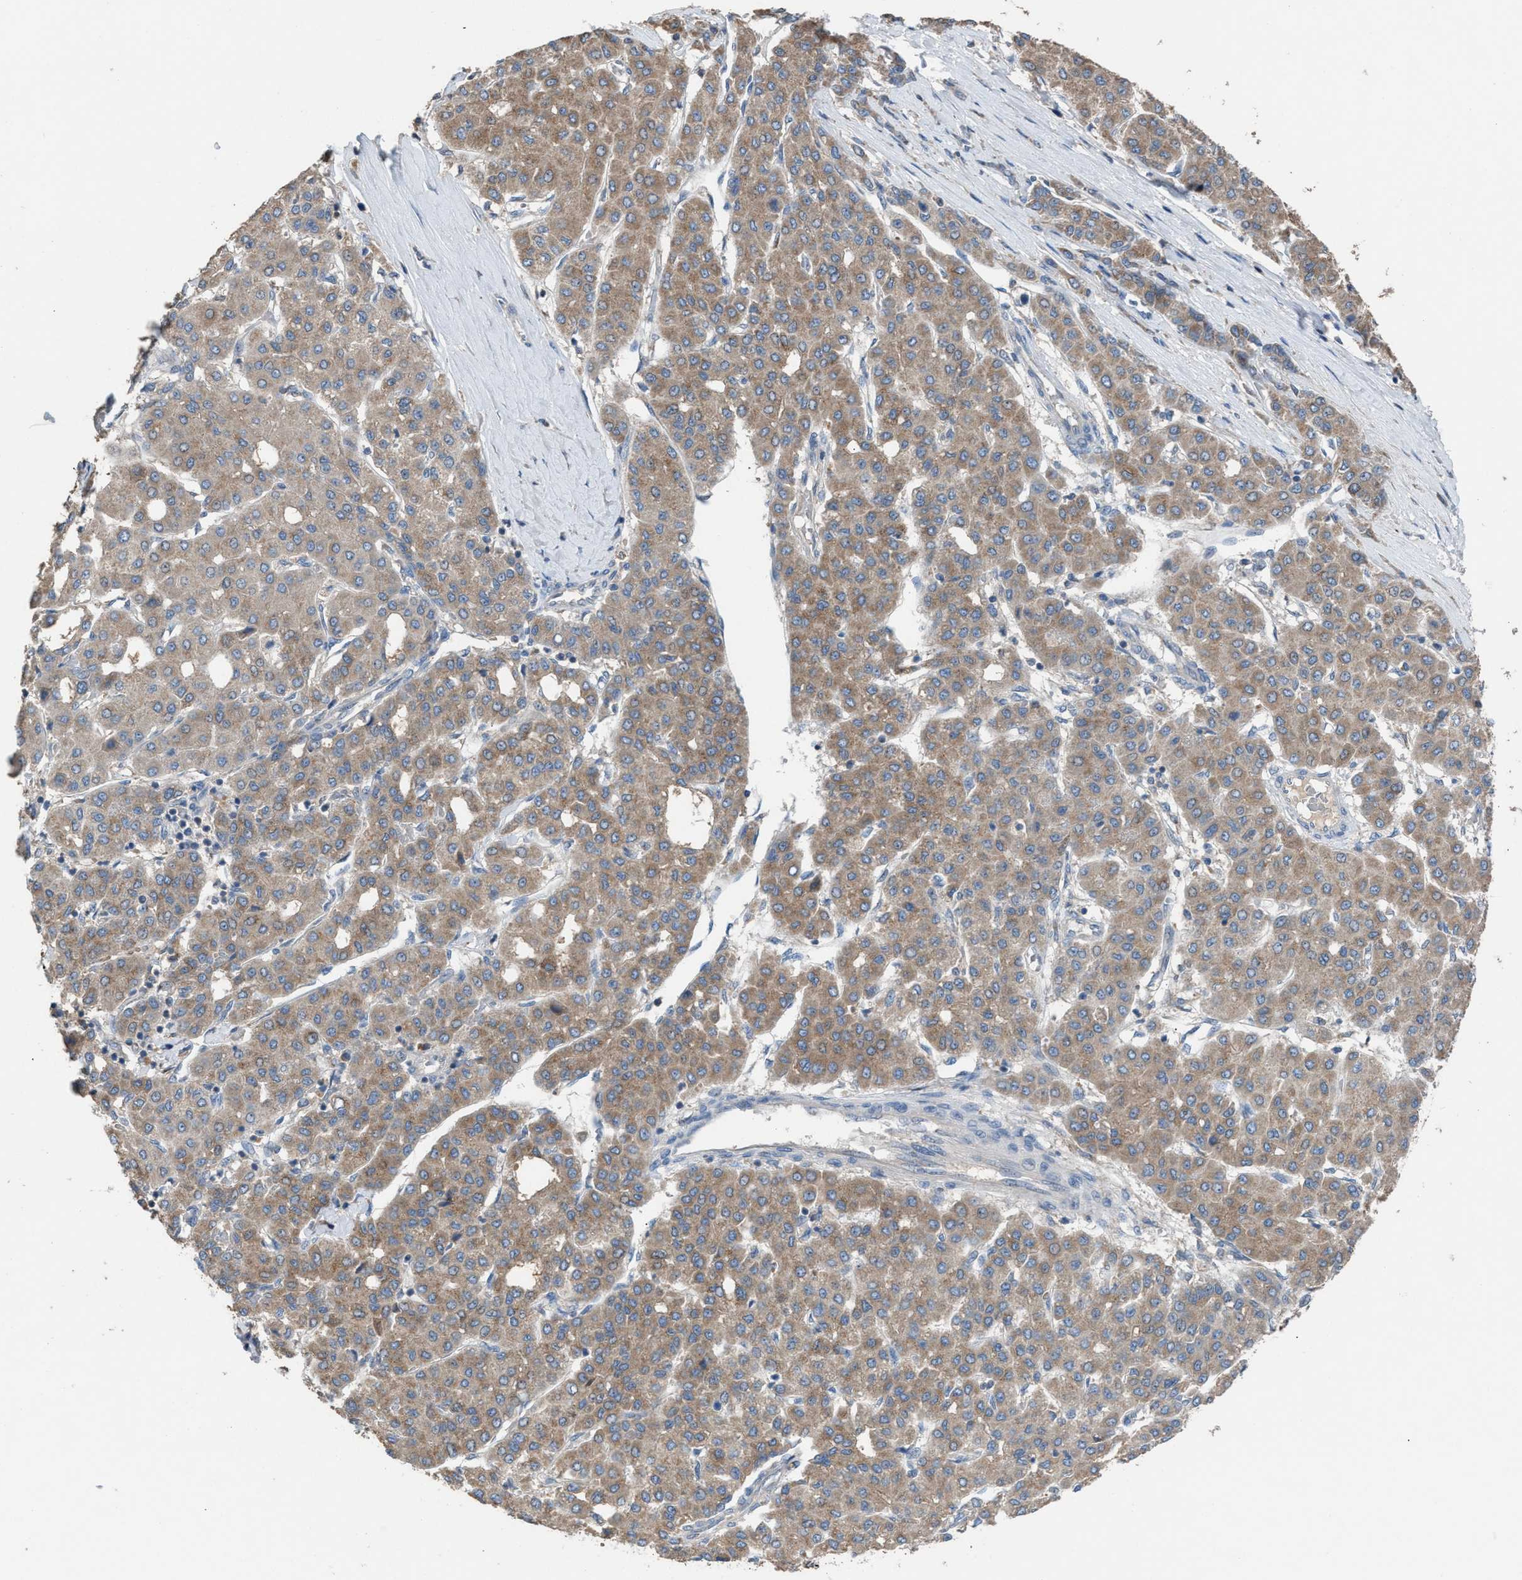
{"staining": {"intensity": "moderate", "quantity": ">75%", "location": "cytoplasmic/membranous"}, "tissue": "liver cancer", "cell_type": "Tumor cells", "image_type": "cancer", "snomed": [{"axis": "morphology", "description": "Carcinoma, Hepatocellular, NOS"}, {"axis": "topography", "description": "Liver"}], "caption": "A brown stain highlights moderate cytoplasmic/membranous staining of a protein in human hepatocellular carcinoma (liver) tumor cells. (IHC, brightfield microscopy, high magnification).", "gene": "TPK1", "patient": {"sex": "male", "age": 65}}